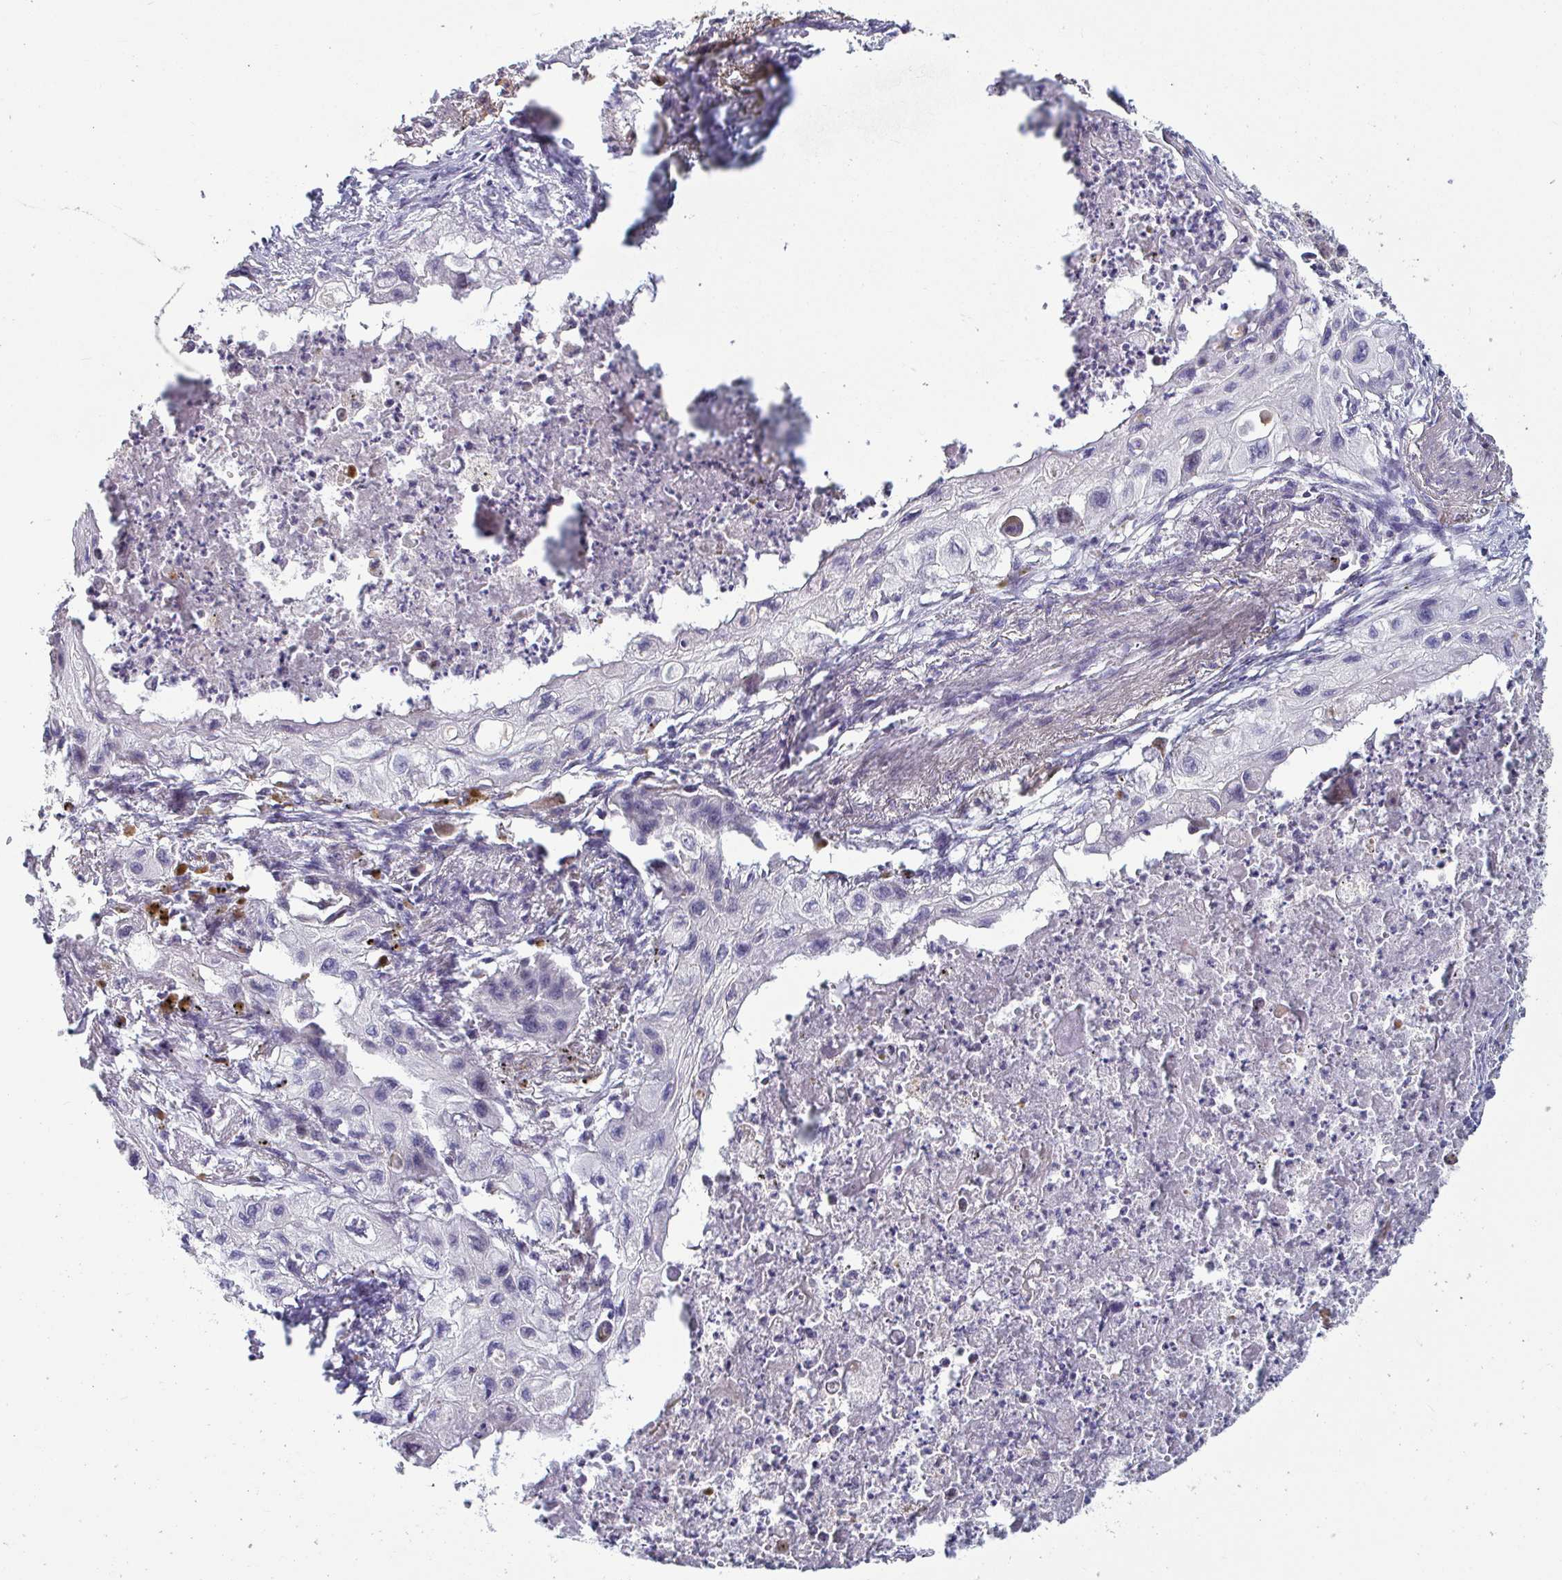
{"staining": {"intensity": "negative", "quantity": "none", "location": "none"}, "tissue": "lung cancer", "cell_type": "Tumor cells", "image_type": "cancer", "snomed": [{"axis": "morphology", "description": "Squamous cell carcinoma, NOS"}, {"axis": "topography", "description": "Lung"}], "caption": "This is an immunohistochemistry (IHC) photomicrograph of lung cancer. There is no positivity in tumor cells.", "gene": "GSTM1", "patient": {"sex": "male", "age": 71}}